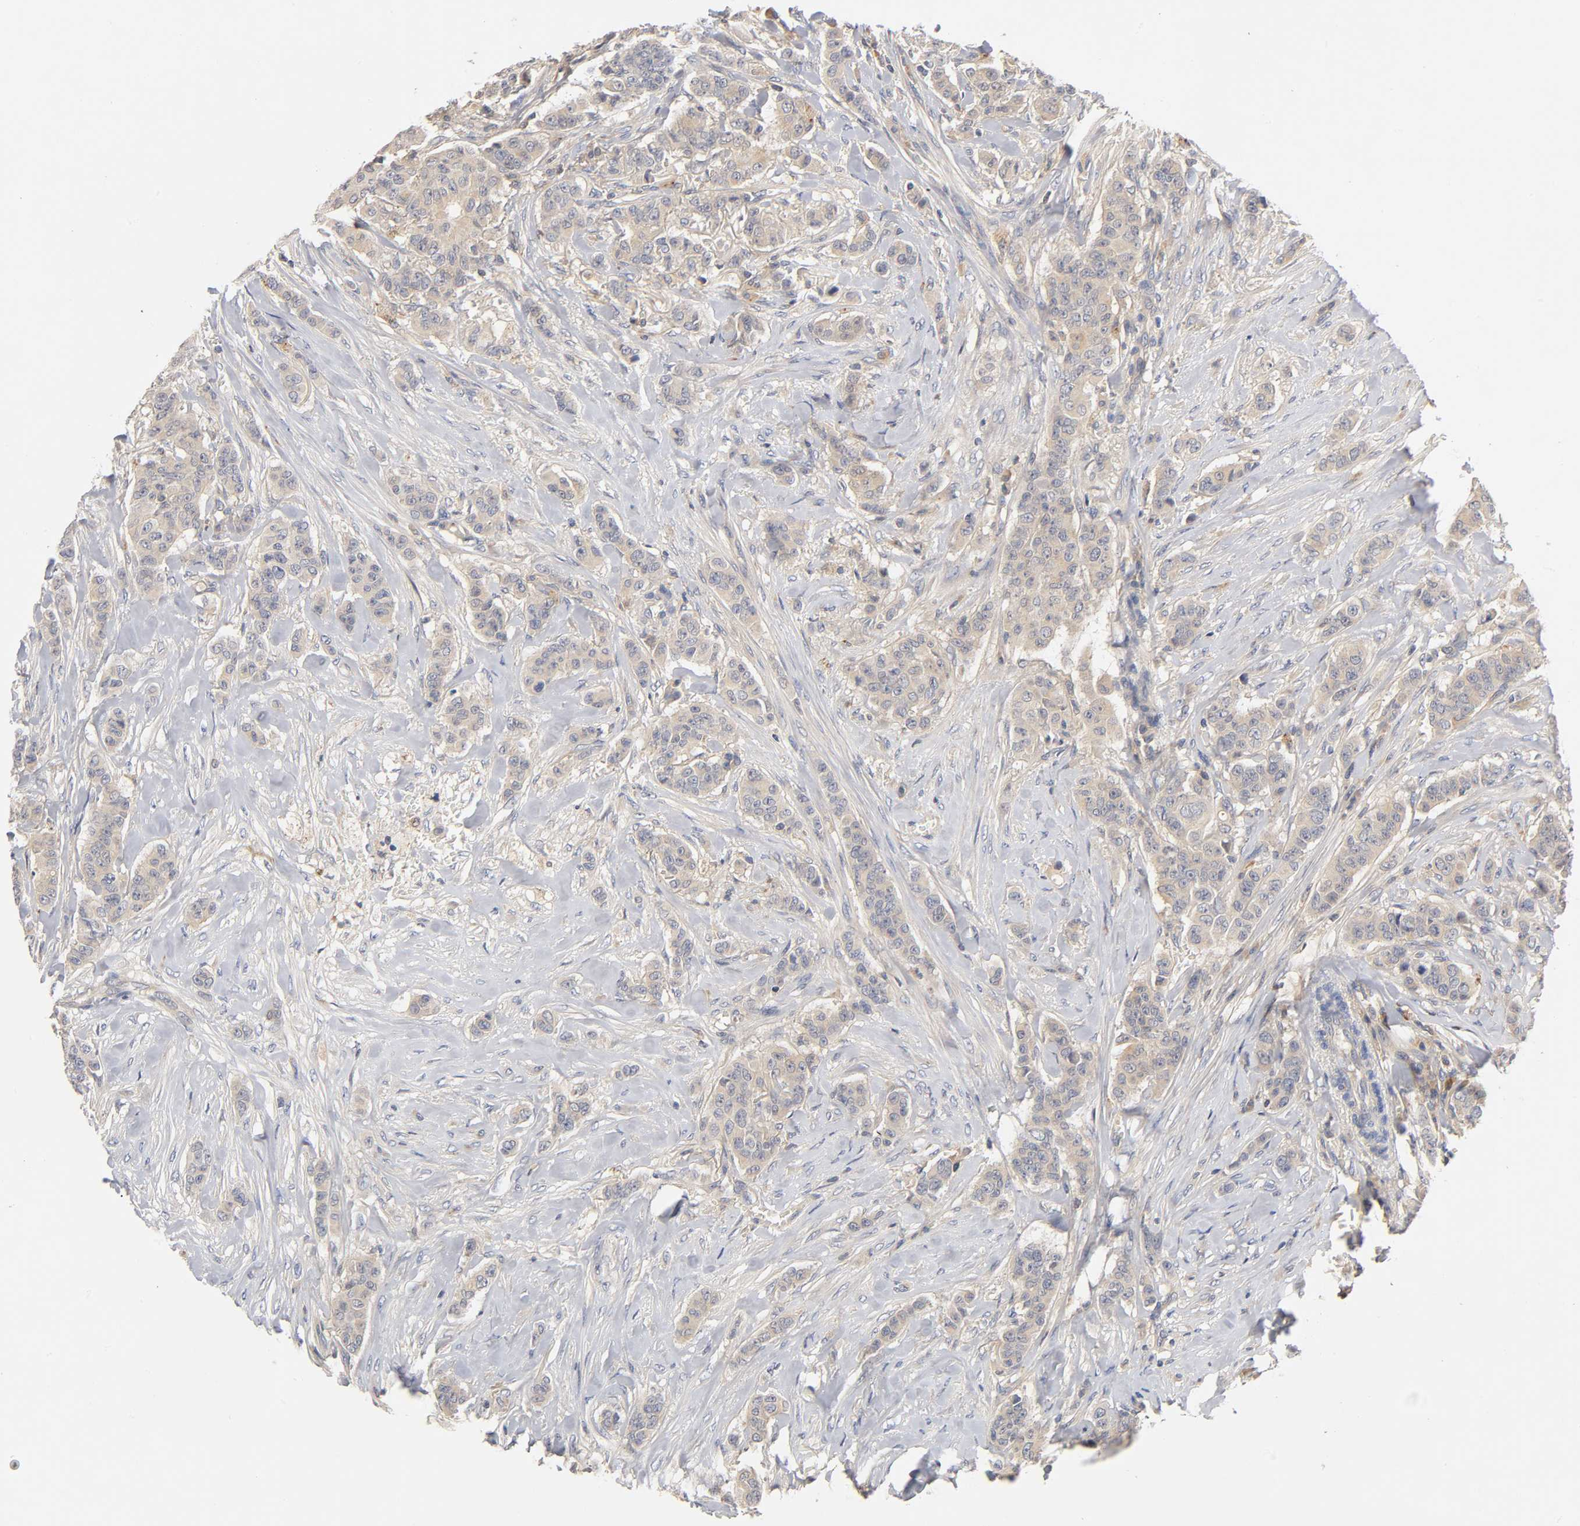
{"staining": {"intensity": "weak", "quantity": "25%-75%", "location": "cytoplasmic/membranous"}, "tissue": "breast cancer", "cell_type": "Tumor cells", "image_type": "cancer", "snomed": [{"axis": "morphology", "description": "Duct carcinoma"}, {"axis": "topography", "description": "Breast"}], "caption": "High-magnification brightfield microscopy of breast invasive ductal carcinoma stained with DAB (3,3'-diaminobenzidine) (brown) and counterstained with hematoxylin (blue). tumor cells exhibit weak cytoplasmic/membranous staining is present in about25%-75% of cells. The staining was performed using DAB, with brown indicating positive protein expression. Nuclei are stained blue with hematoxylin.", "gene": "RHOA", "patient": {"sex": "female", "age": 40}}